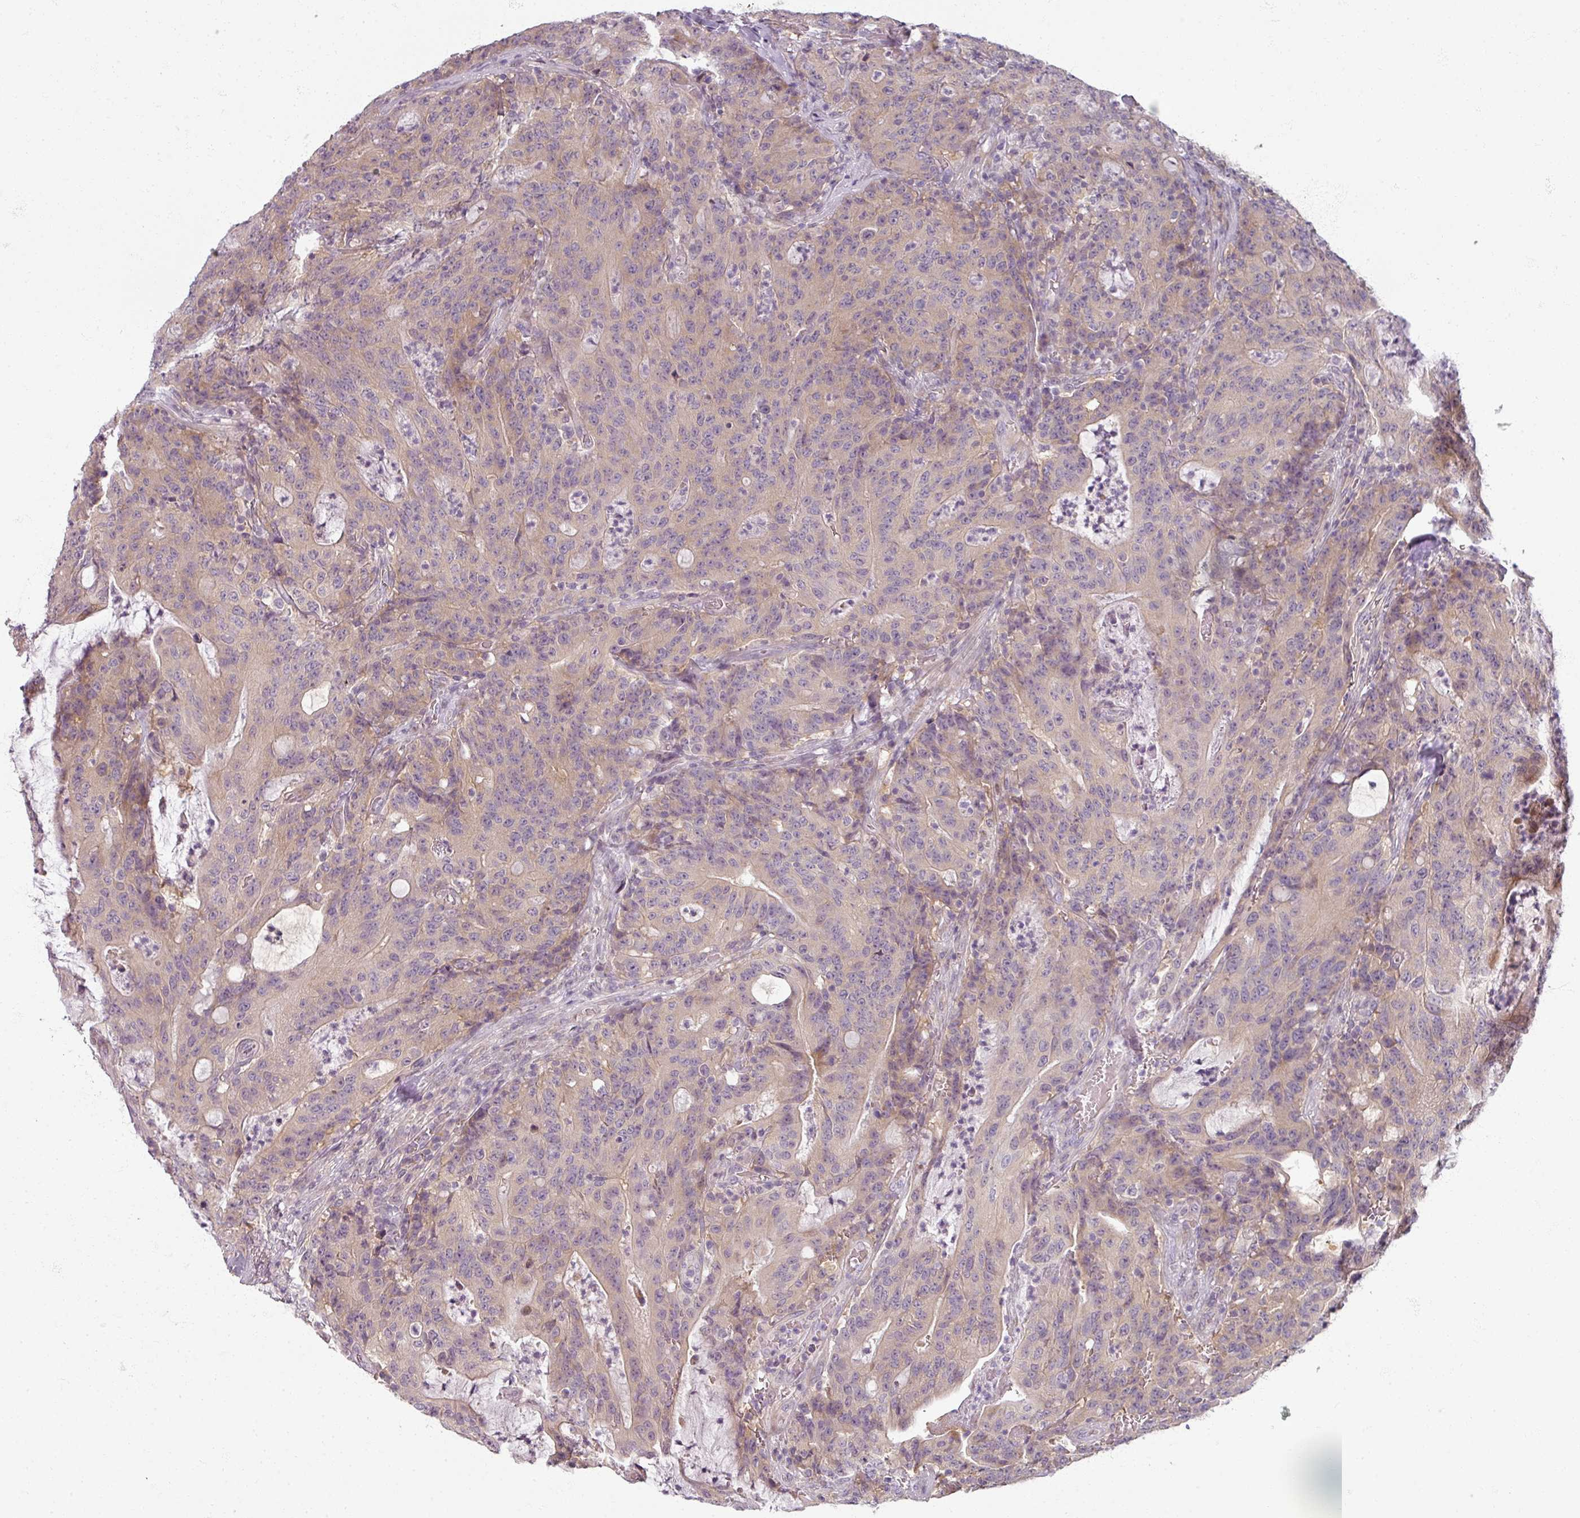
{"staining": {"intensity": "negative", "quantity": "none", "location": "none"}, "tissue": "colorectal cancer", "cell_type": "Tumor cells", "image_type": "cancer", "snomed": [{"axis": "morphology", "description": "Adenocarcinoma, NOS"}, {"axis": "topography", "description": "Colon"}], "caption": "Tumor cells are negative for protein expression in human colorectal cancer.", "gene": "MYMK", "patient": {"sex": "male", "age": 83}}